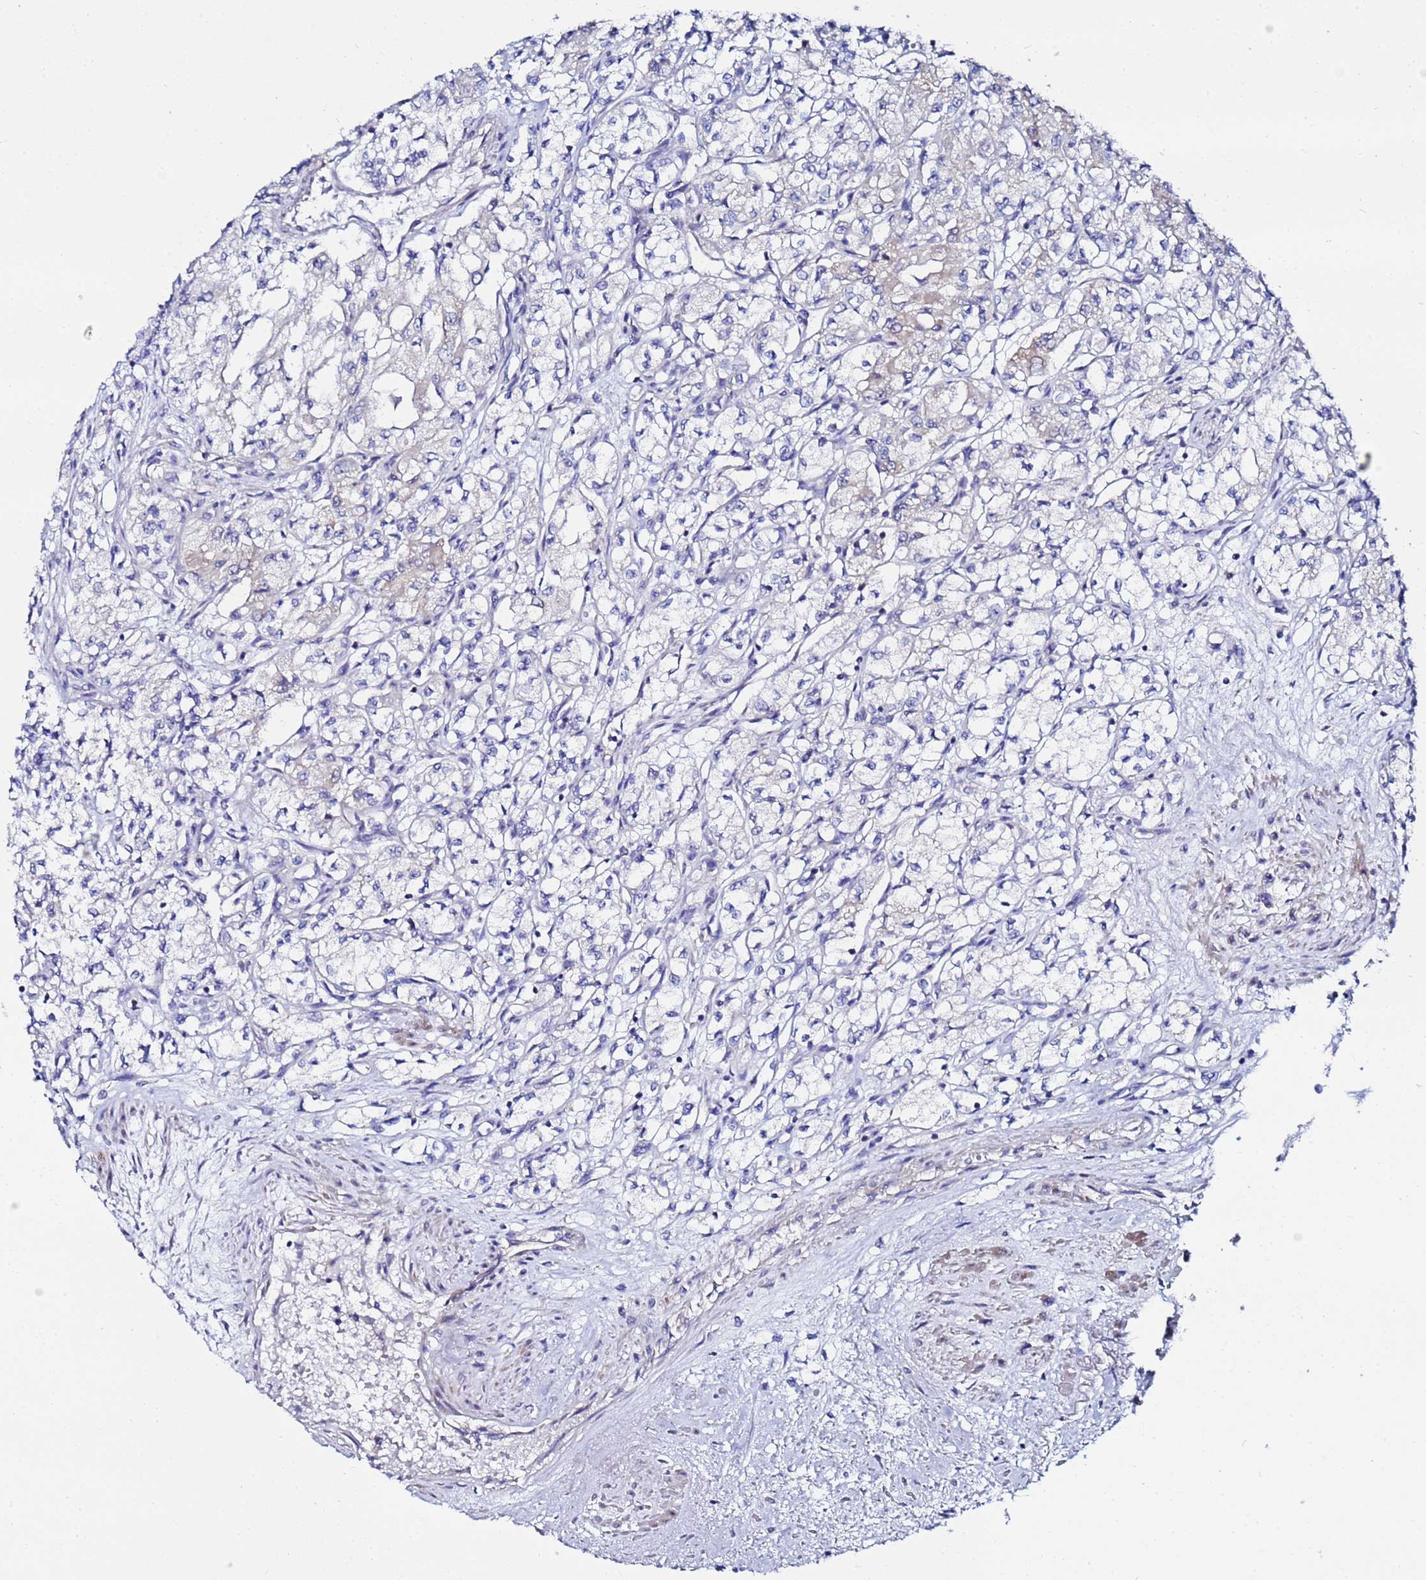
{"staining": {"intensity": "negative", "quantity": "none", "location": "none"}, "tissue": "renal cancer", "cell_type": "Tumor cells", "image_type": "cancer", "snomed": [{"axis": "morphology", "description": "Adenocarcinoma, NOS"}, {"axis": "topography", "description": "Kidney"}], "caption": "This is a photomicrograph of IHC staining of adenocarcinoma (renal), which shows no expression in tumor cells.", "gene": "FAHD2A", "patient": {"sex": "male", "age": 59}}